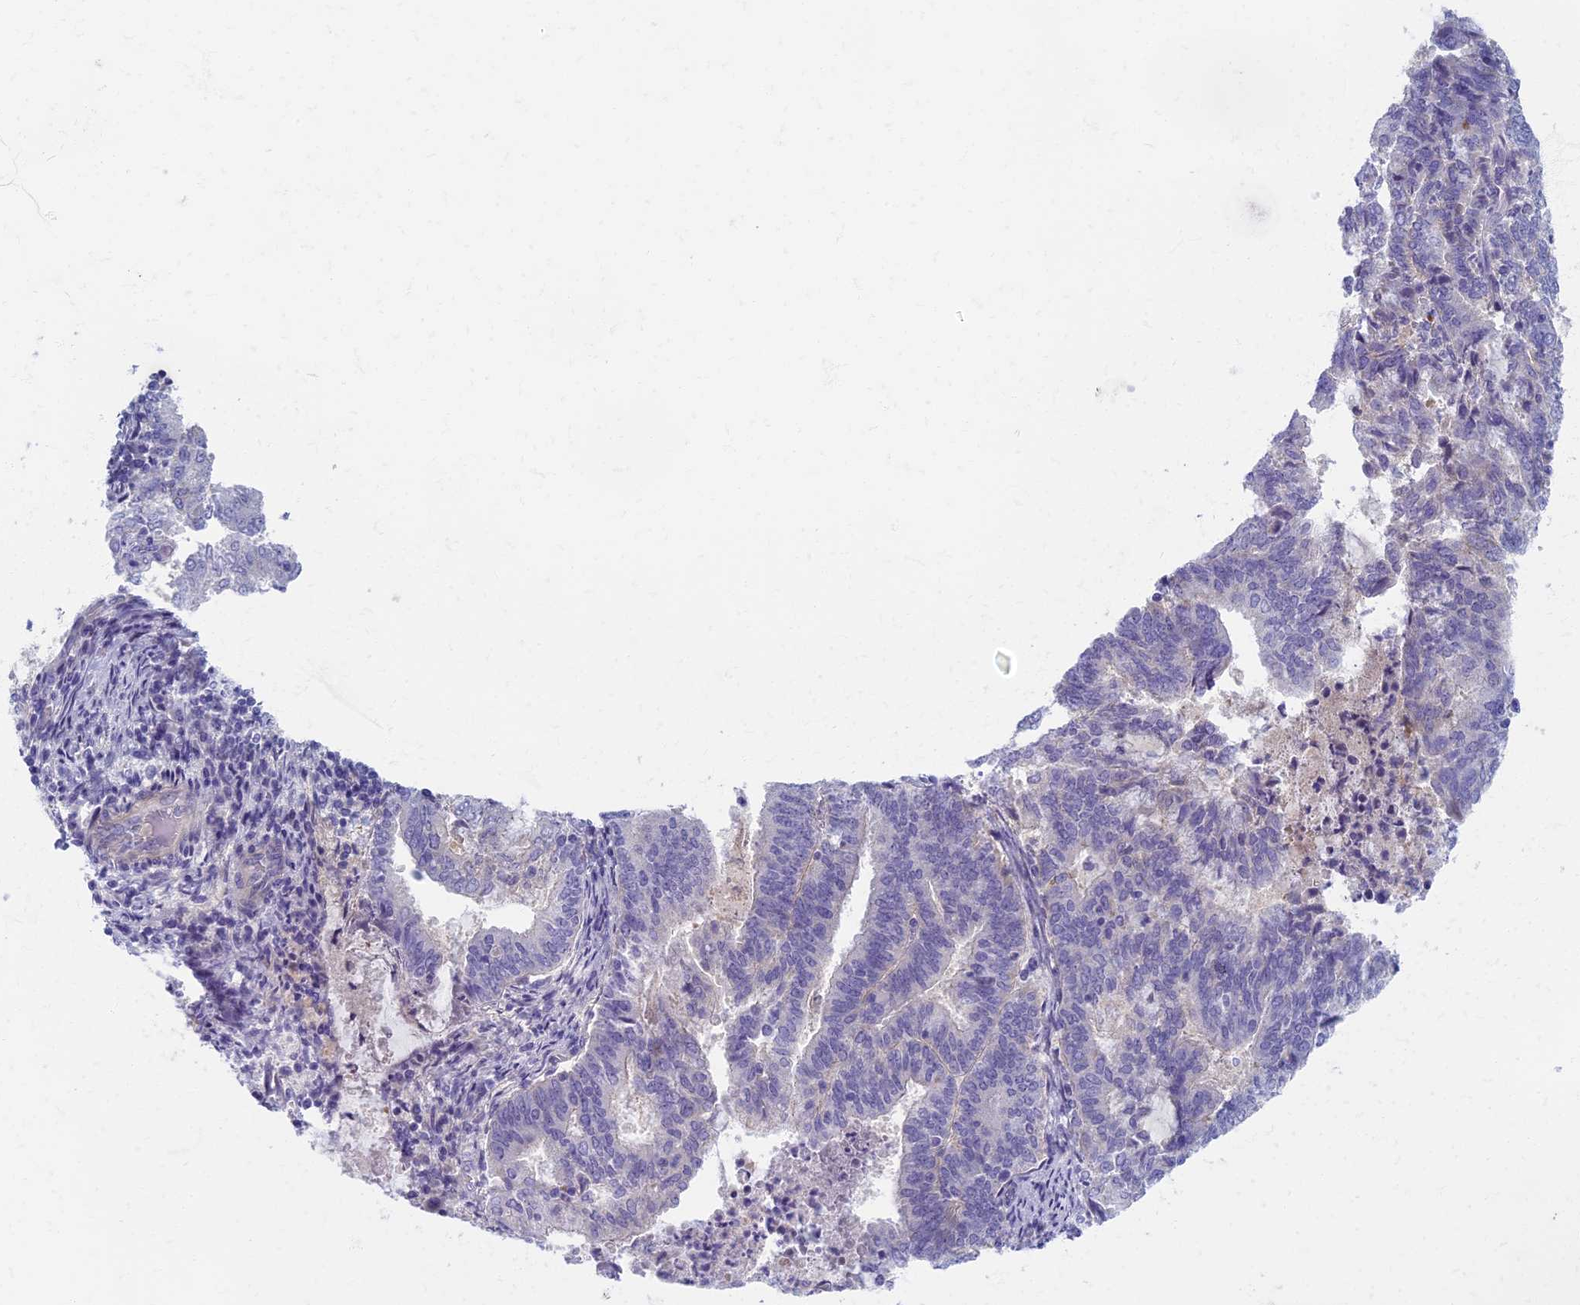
{"staining": {"intensity": "negative", "quantity": "none", "location": "none"}, "tissue": "endometrial cancer", "cell_type": "Tumor cells", "image_type": "cancer", "snomed": [{"axis": "morphology", "description": "Adenocarcinoma, NOS"}, {"axis": "topography", "description": "Endometrium"}], "caption": "Human adenocarcinoma (endometrial) stained for a protein using IHC demonstrates no positivity in tumor cells.", "gene": "AP4E1", "patient": {"sex": "female", "age": 80}}